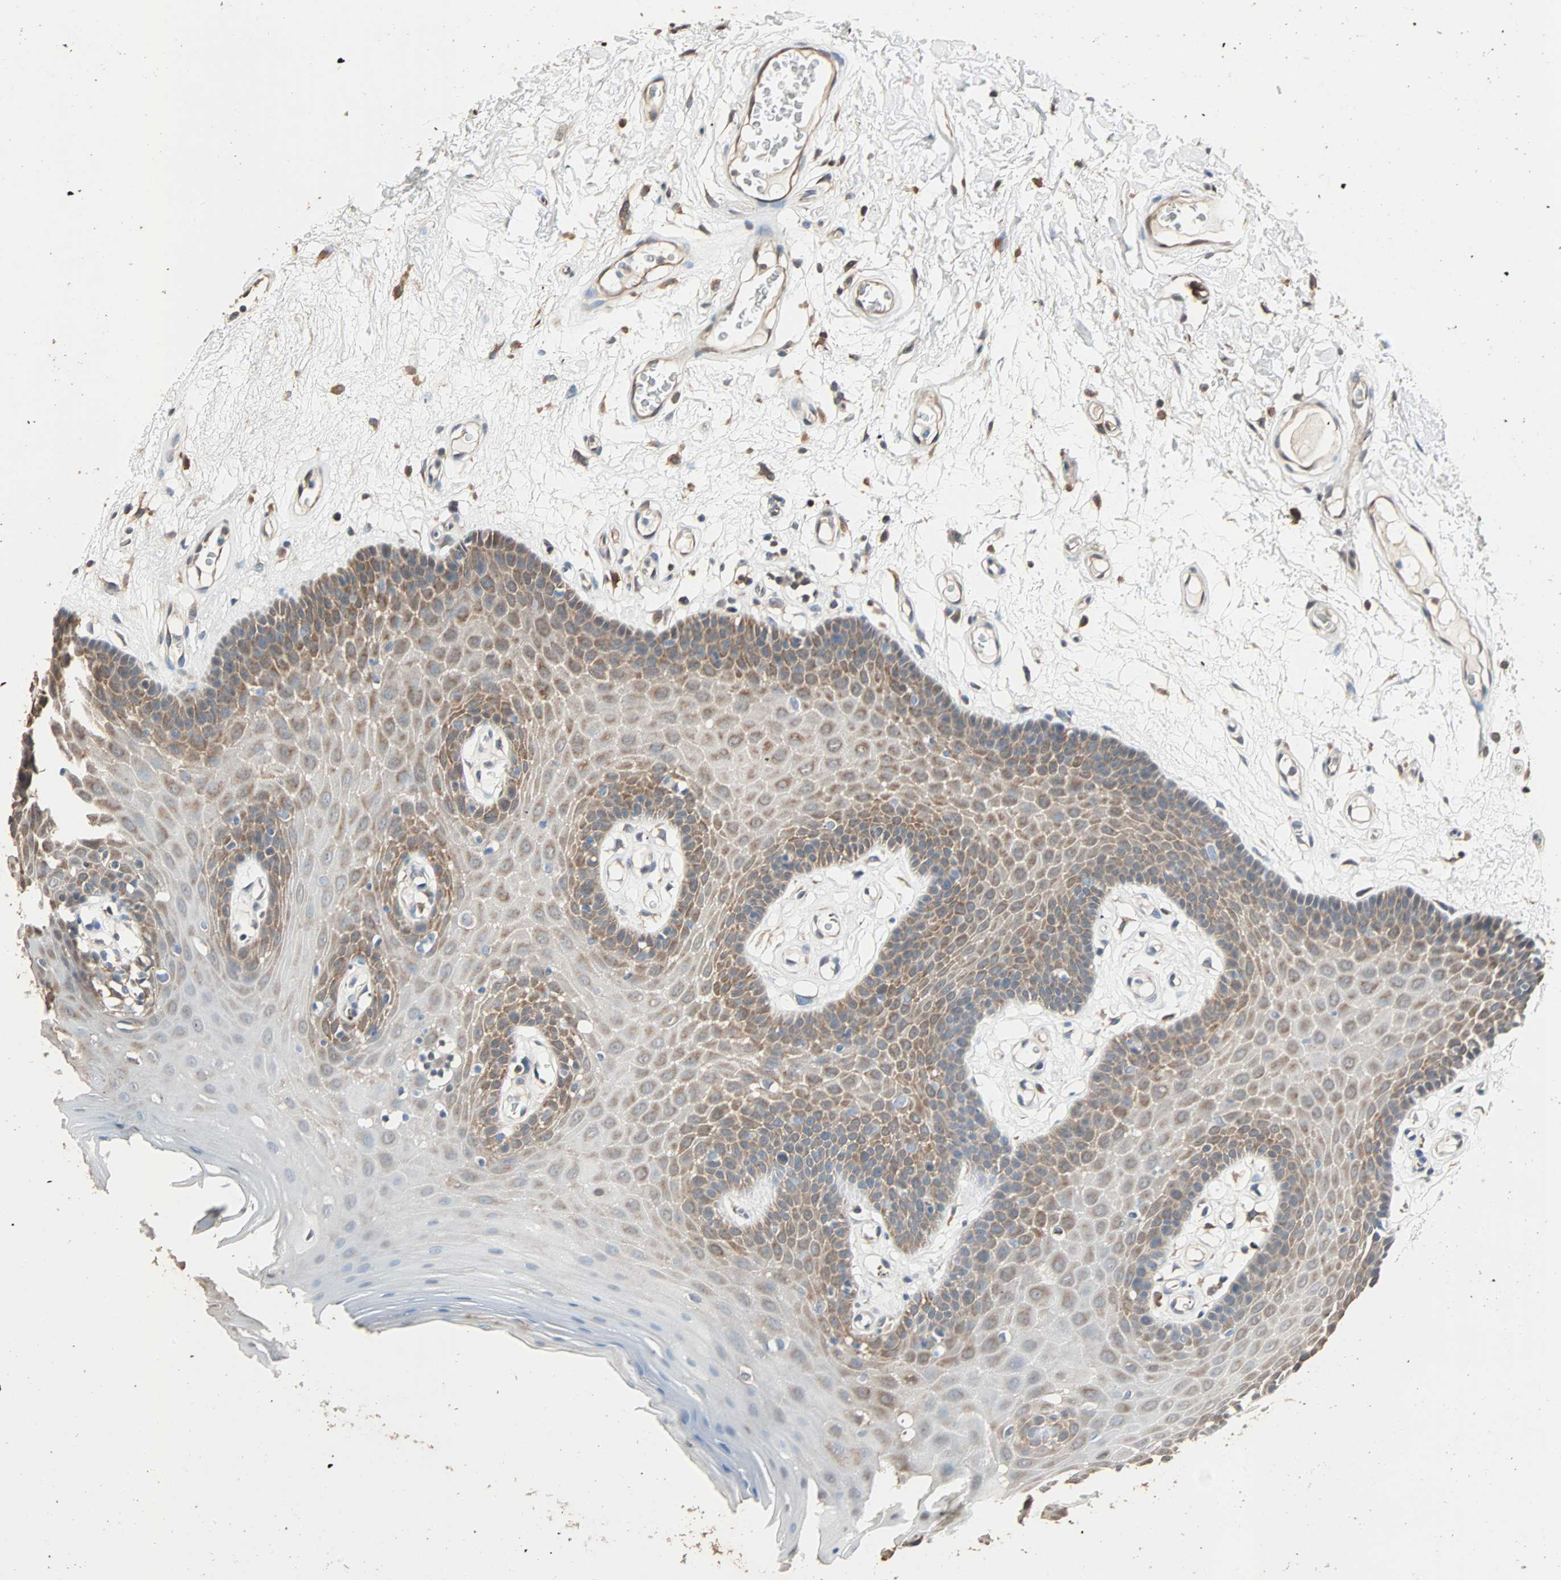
{"staining": {"intensity": "moderate", "quantity": "25%-75%", "location": "cytoplasmic/membranous"}, "tissue": "oral mucosa", "cell_type": "Squamous epithelial cells", "image_type": "normal", "snomed": [{"axis": "morphology", "description": "Normal tissue, NOS"}, {"axis": "morphology", "description": "Squamous cell carcinoma, NOS"}, {"axis": "topography", "description": "Skeletal muscle"}, {"axis": "topography", "description": "Oral tissue"}, {"axis": "topography", "description": "Head-Neck"}], "caption": "IHC photomicrograph of benign human oral mucosa stained for a protein (brown), which displays medium levels of moderate cytoplasmic/membranous staining in approximately 25%-75% of squamous epithelial cells.", "gene": "PRDX1", "patient": {"sex": "male", "age": 71}}